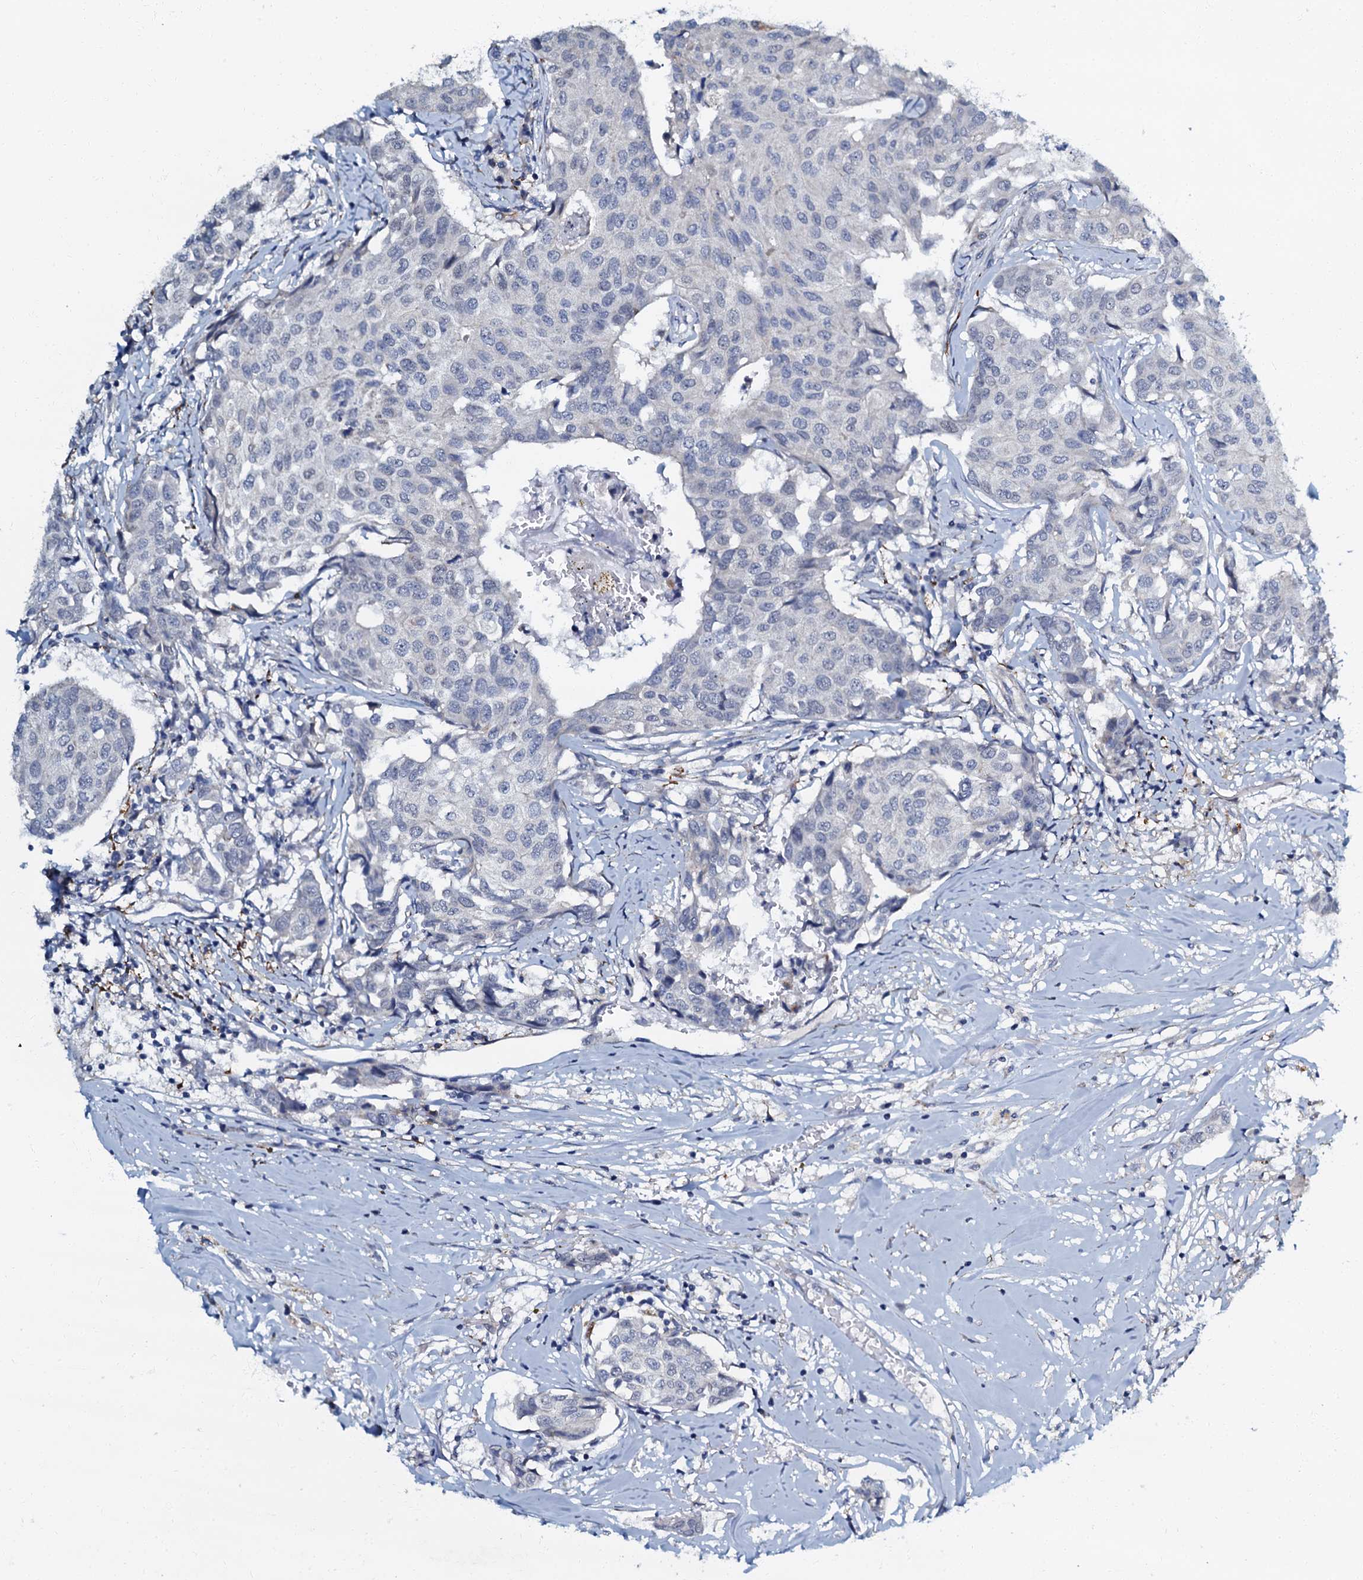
{"staining": {"intensity": "negative", "quantity": "none", "location": "none"}, "tissue": "breast cancer", "cell_type": "Tumor cells", "image_type": "cancer", "snomed": [{"axis": "morphology", "description": "Duct carcinoma"}, {"axis": "topography", "description": "Breast"}], "caption": "This is an immunohistochemistry image of human breast cancer (infiltrating ductal carcinoma). There is no staining in tumor cells.", "gene": "OLAH", "patient": {"sex": "female", "age": 80}}